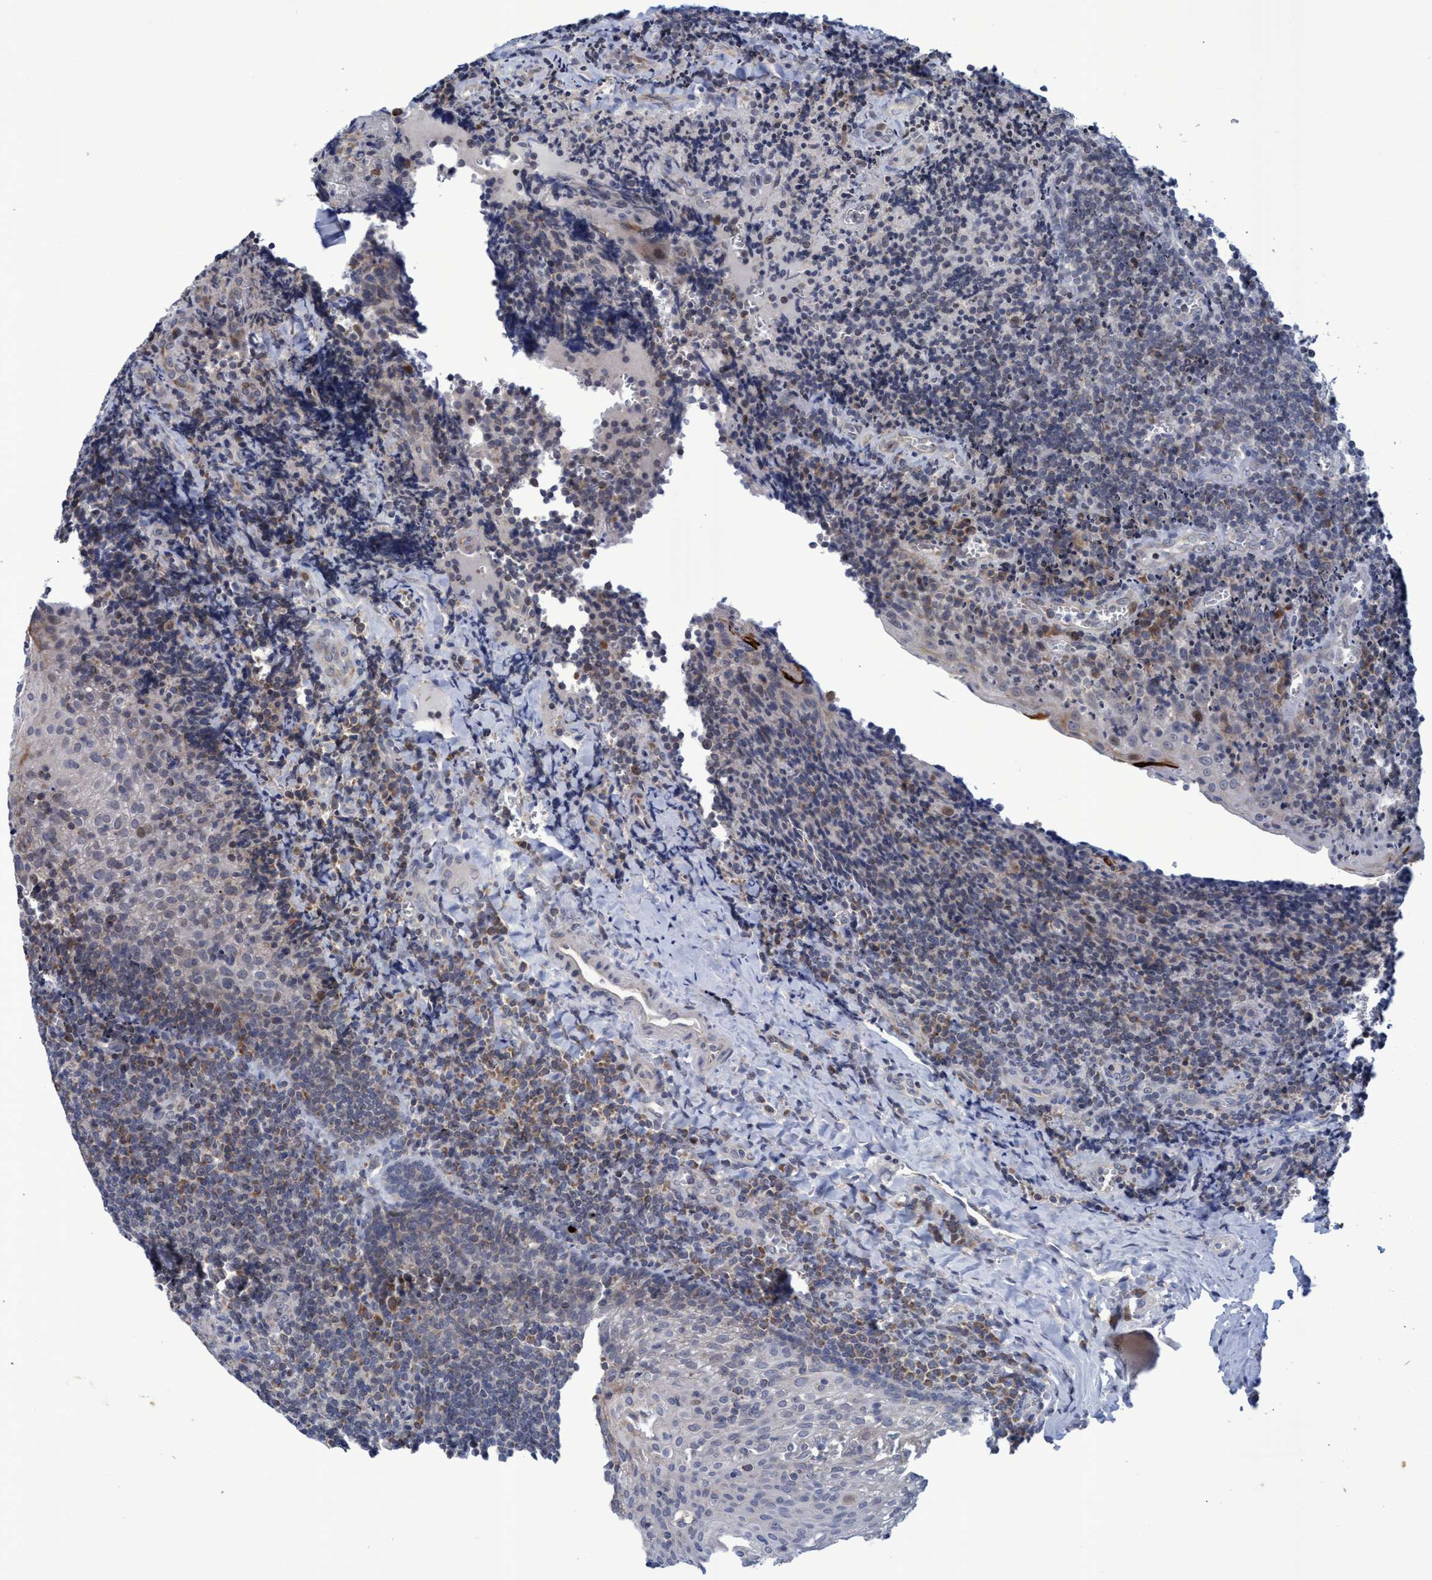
{"staining": {"intensity": "moderate", "quantity": "<25%", "location": "cytoplasmic/membranous"}, "tissue": "tonsil", "cell_type": "Germinal center cells", "image_type": "normal", "snomed": [{"axis": "morphology", "description": "Normal tissue, NOS"}, {"axis": "morphology", "description": "Inflammation, NOS"}, {"axis": "topography", "description": "Tonsil"}], "caption": "Immunohistochemistry (DAB) staining of normal human tonsil demonstrates moderate cytoplasmic/membranous protein expression in approximately <25% of germinal center cells. (Stains: DAB (3,3'-diaminobenzidine) in brown, nuclei in blue, Microscopy: brightfield microscopy at high magnification).", "gene": "NAT16", "patient": {"sex": "female", "age": 31}}